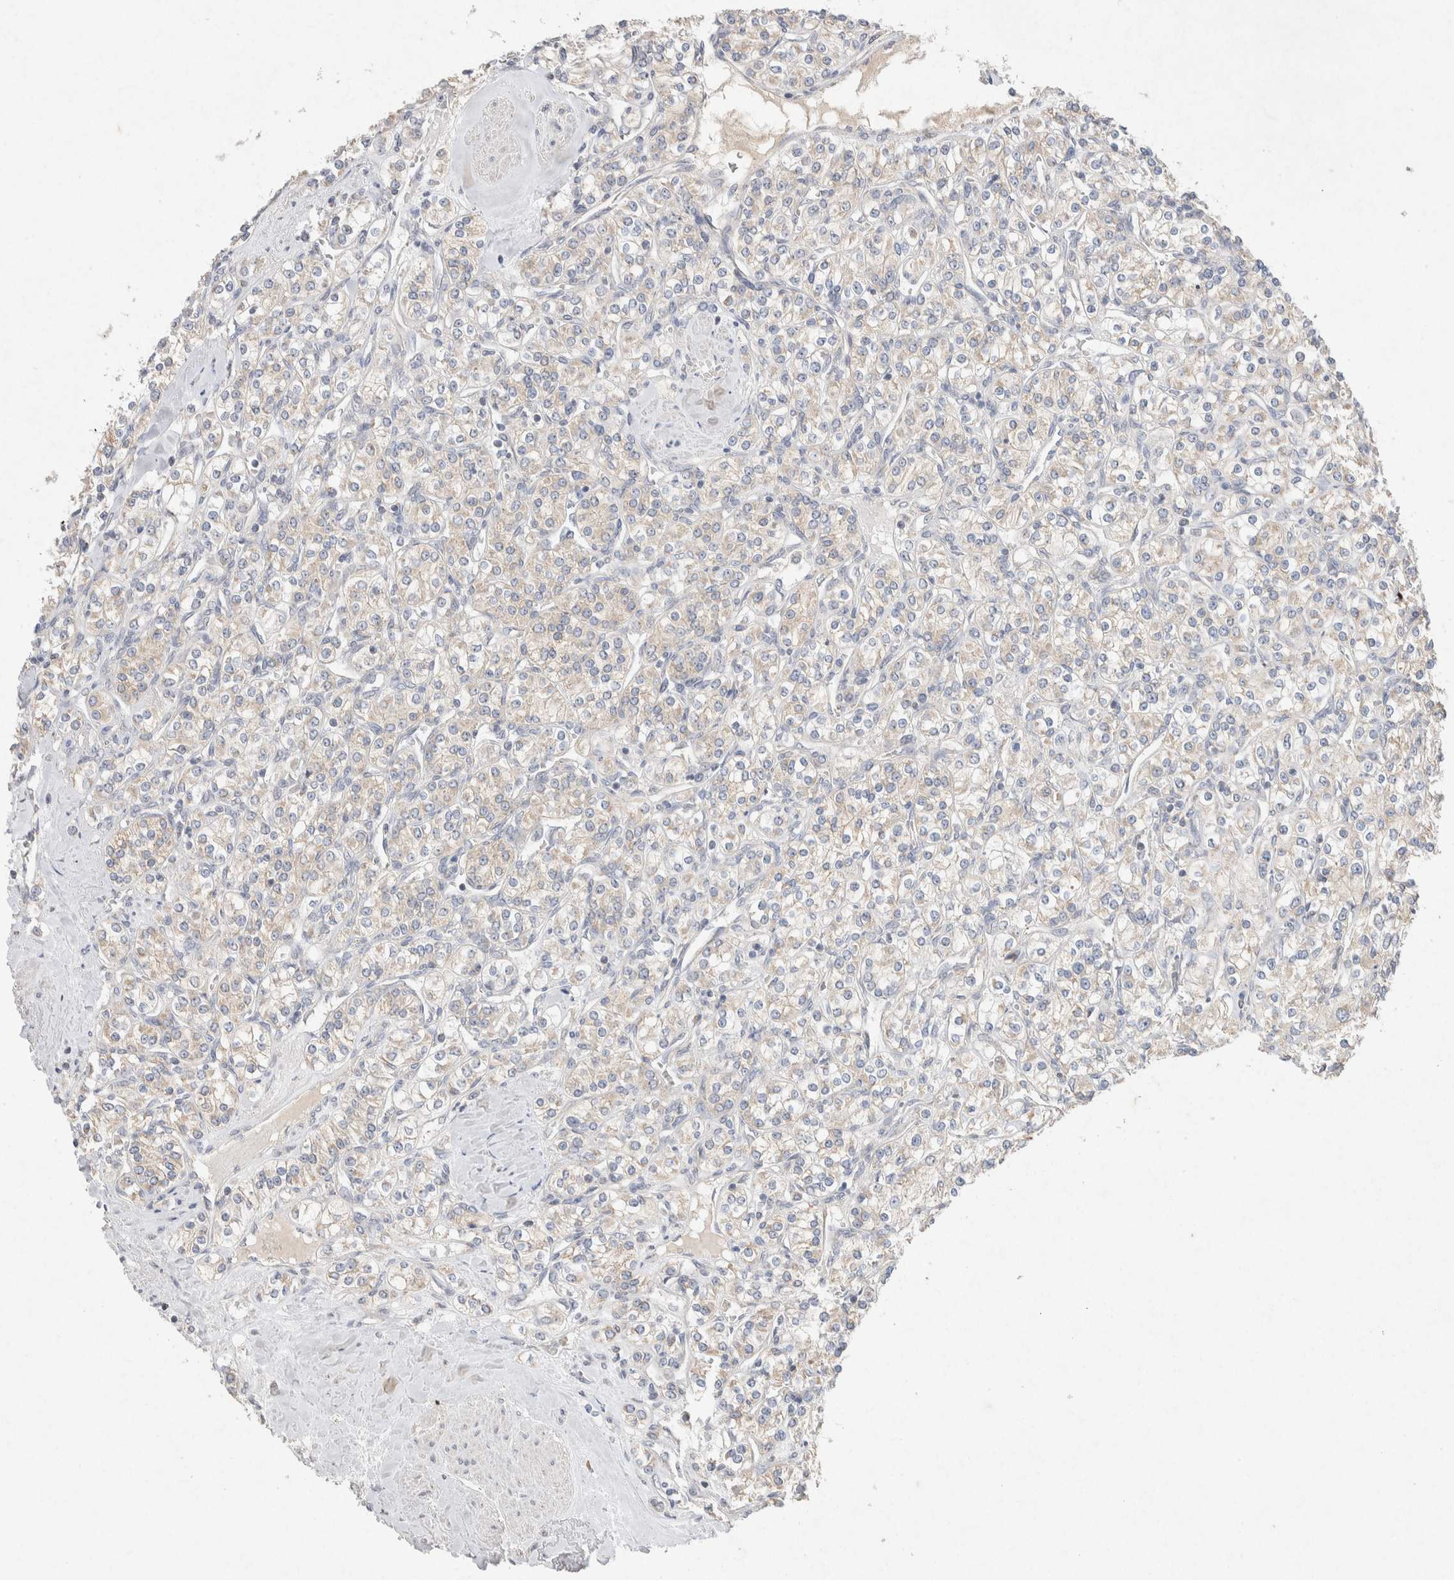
{"staining": {"intensity": "weak", "quantity": "<25%", "location": "cytoplasmic/membranous"}, "tissue": "renal cancer", "cell_type": "Tumor cells", "image_type": "cancer", "snomed": [{"axis": "morphology", "description": "Adenocarcinoma, NOS"}, {"axis": "topography", "description": "Kidney"}], "caption": "Protein analysis of renal cancer (adenocarcinoma) demonstrates no significant positivity in tumor cells.", "gene": "CMTM4", "patient": {"sex": "male", "age": 77}}